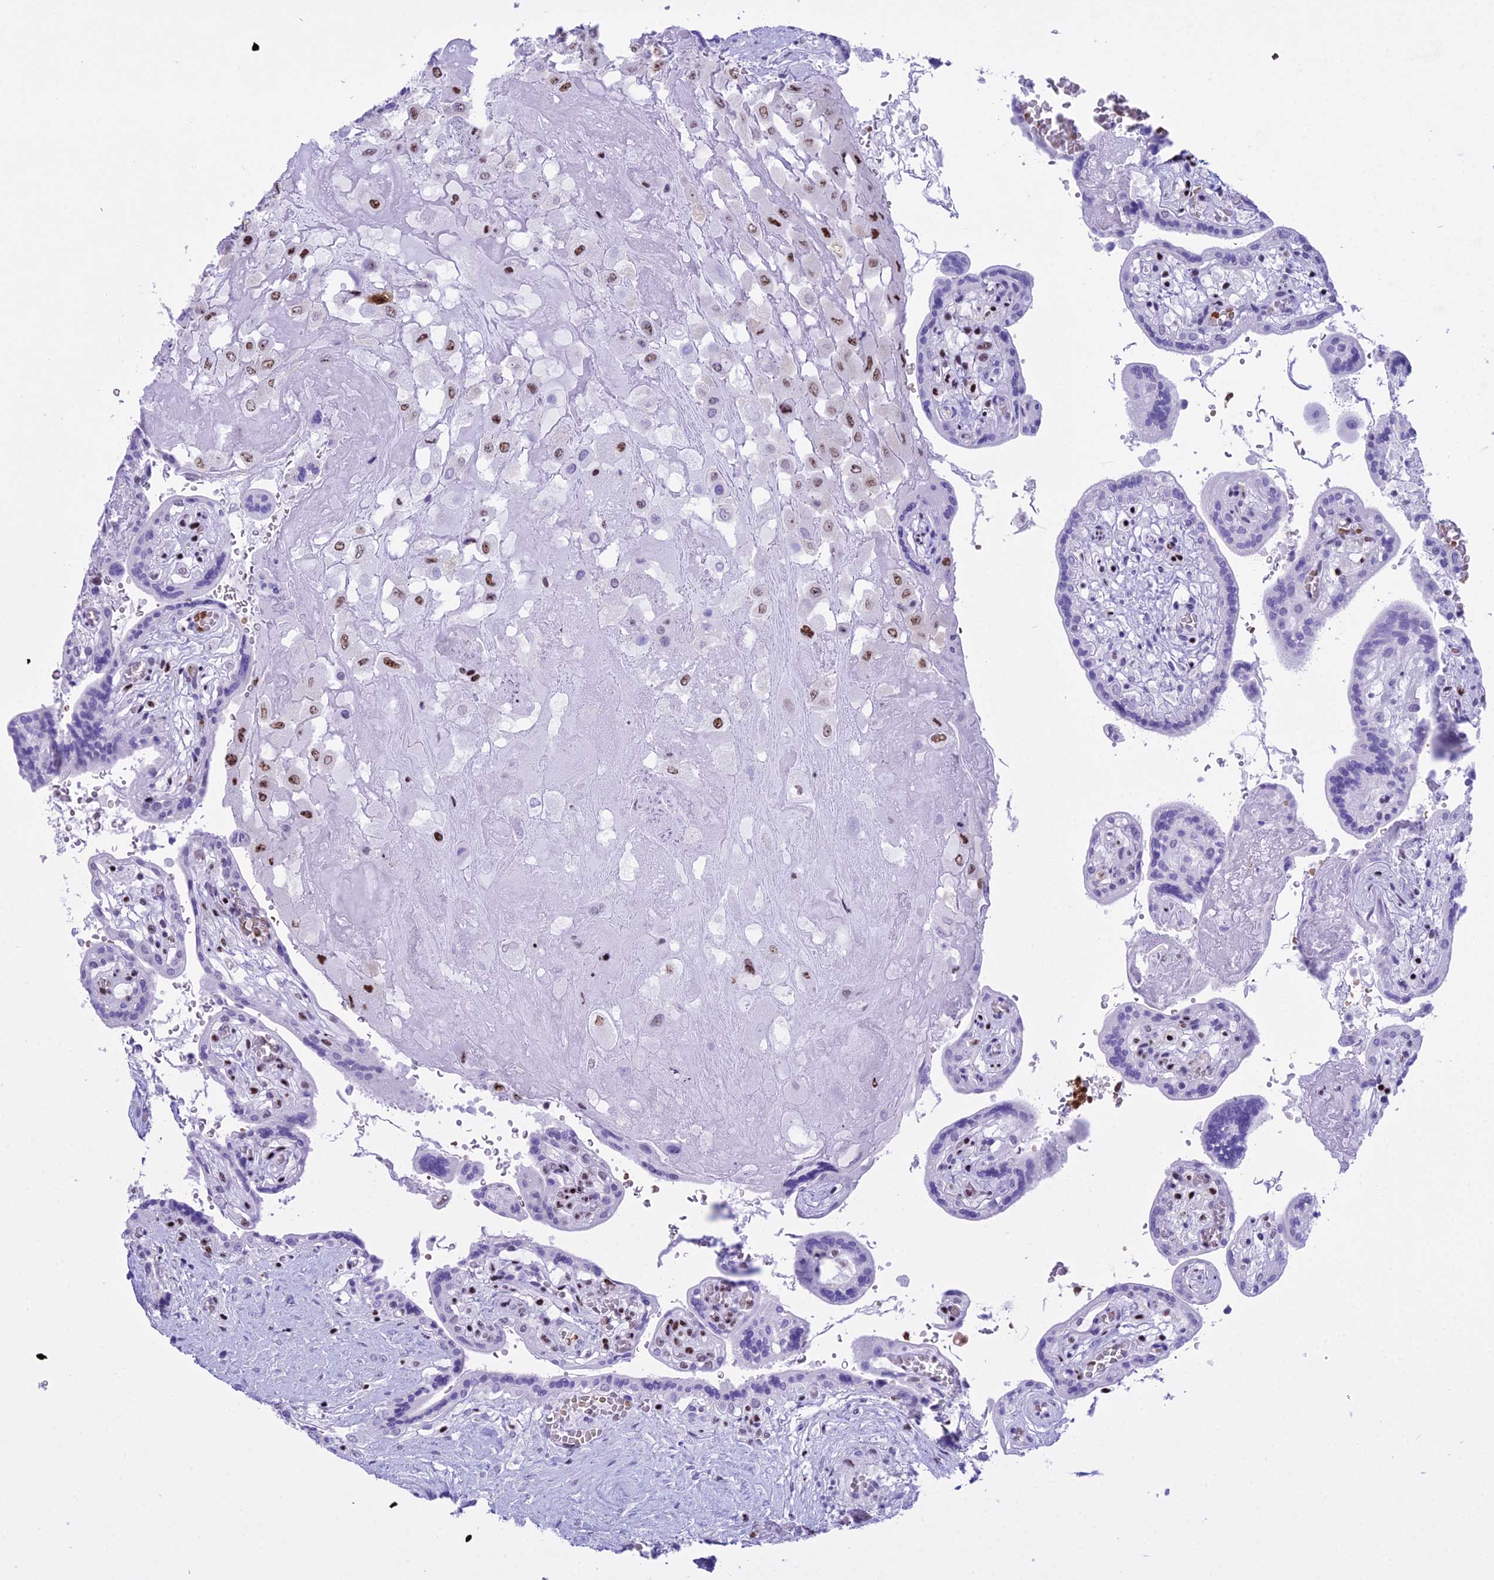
{"staining": {"intensity": "moderate", "quantity": "25%-75%", "location": "nuclear"}, "tissue": "placenta", "cell_type": "Decidual cells", "image_type": "normal", "snomed": [{"axis": "morphology", "description": "Normal tissue, NOS"}, {"axis": "topography", "description": "Placenta"}], "caption": "Protein expression analysis of unremarkable placenta shows moderate nuclear expression in about 25%-75% of decidual cells. Immunohistochemistry (ihc) stains the protein of interest in brown and the nuclei are stained blue.", "gene": "RNPS1", "patient": {"sex": "female", "age": 37}}